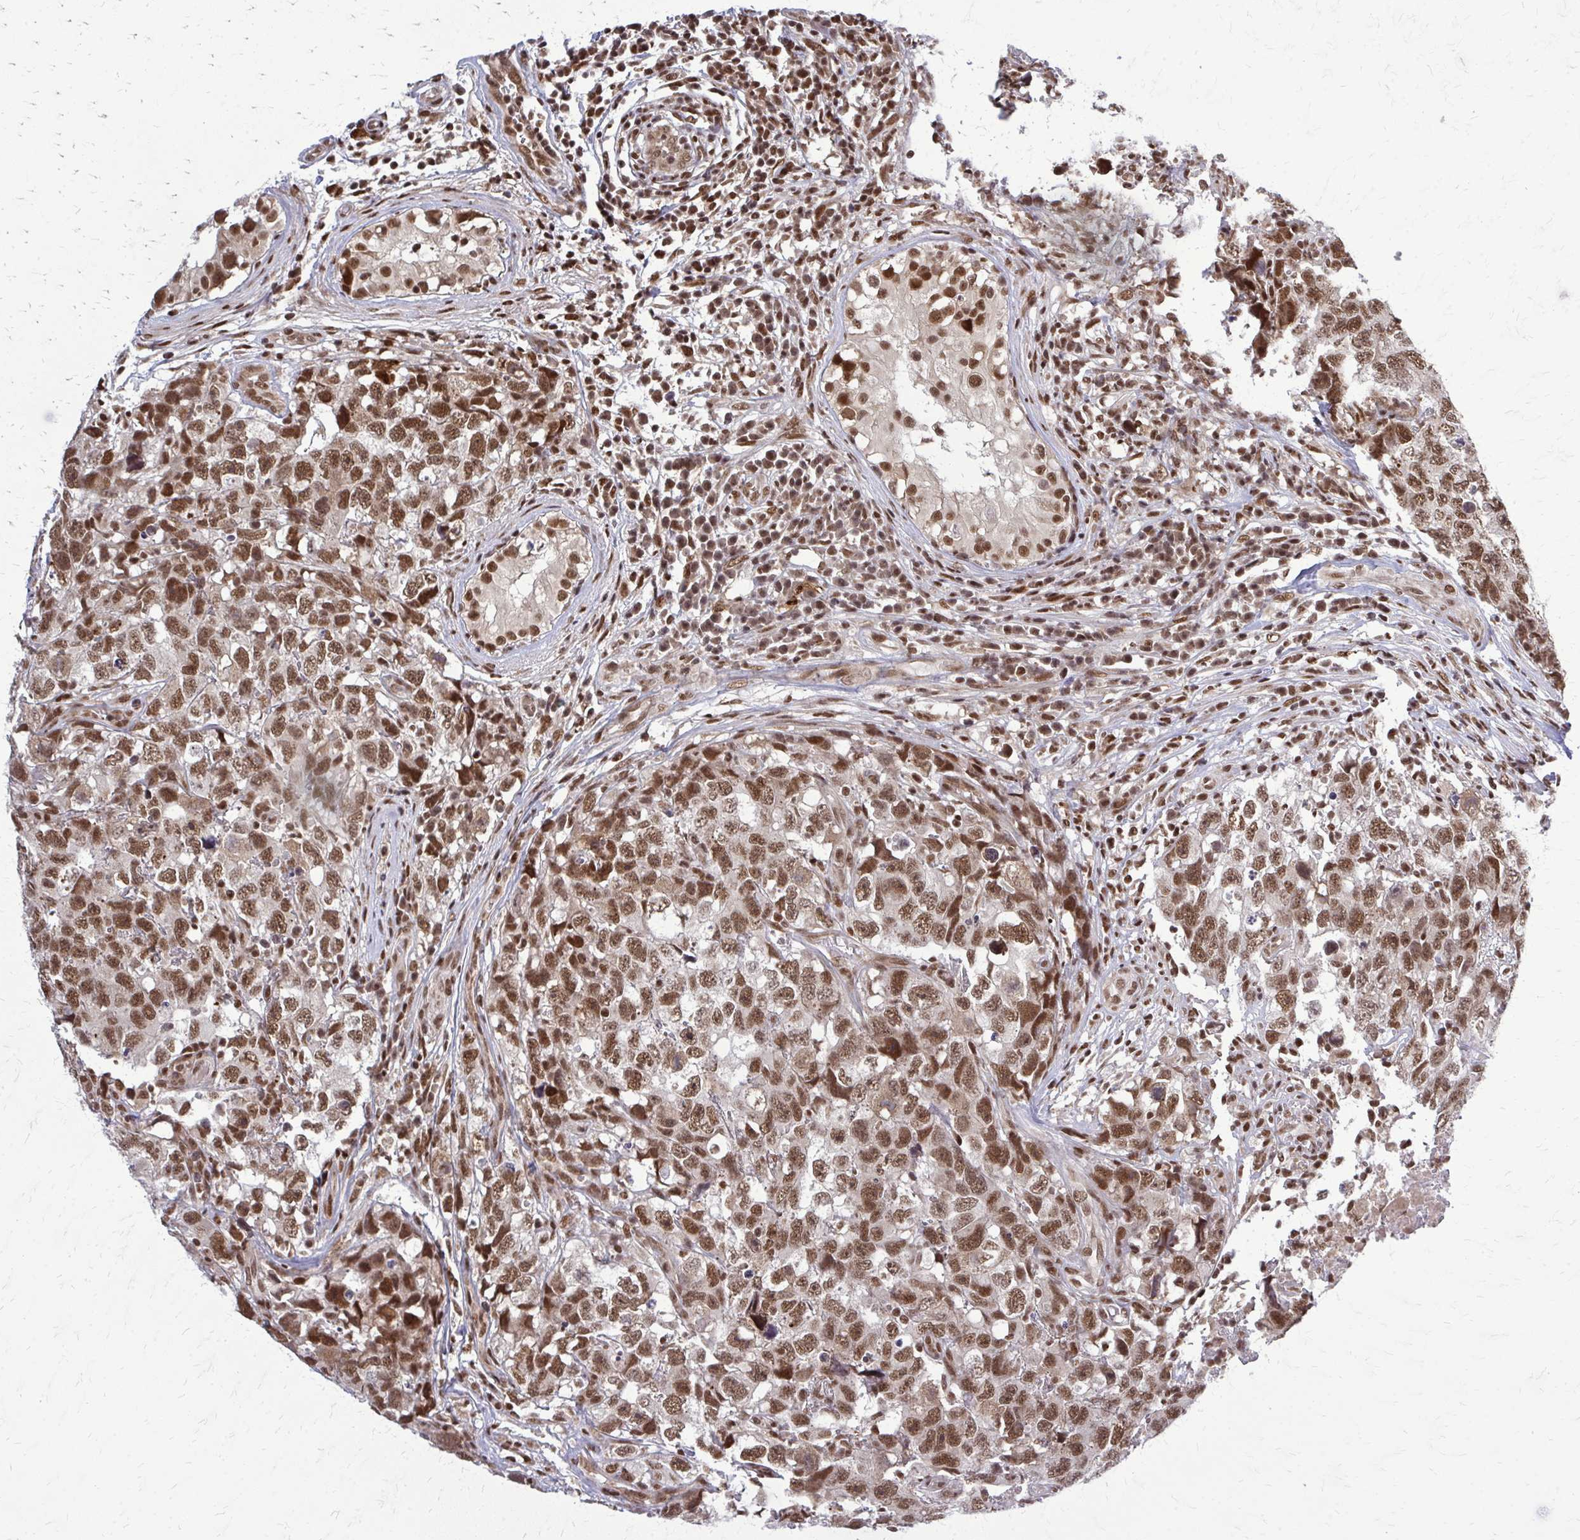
{"staining": {"intensity": "moderate", "quantity": ">75%", "location": "nuclear"}, "tissue": "testis cancer", "cell_type": "Tumor cells", "image_type": "cancer", "snomed": [{"axis": "morphology", "description": "Carcinoma, Embryonal, NOS"}, {"axis": "topography", "description": "Testis"}], "caption": "Human testis cancer stained with a brown dye displays moderate nuclear positive positivity in about >75% of tumor cells.", "gene": "HDAC3", "patient": {"sex": "male", "age": 22}}